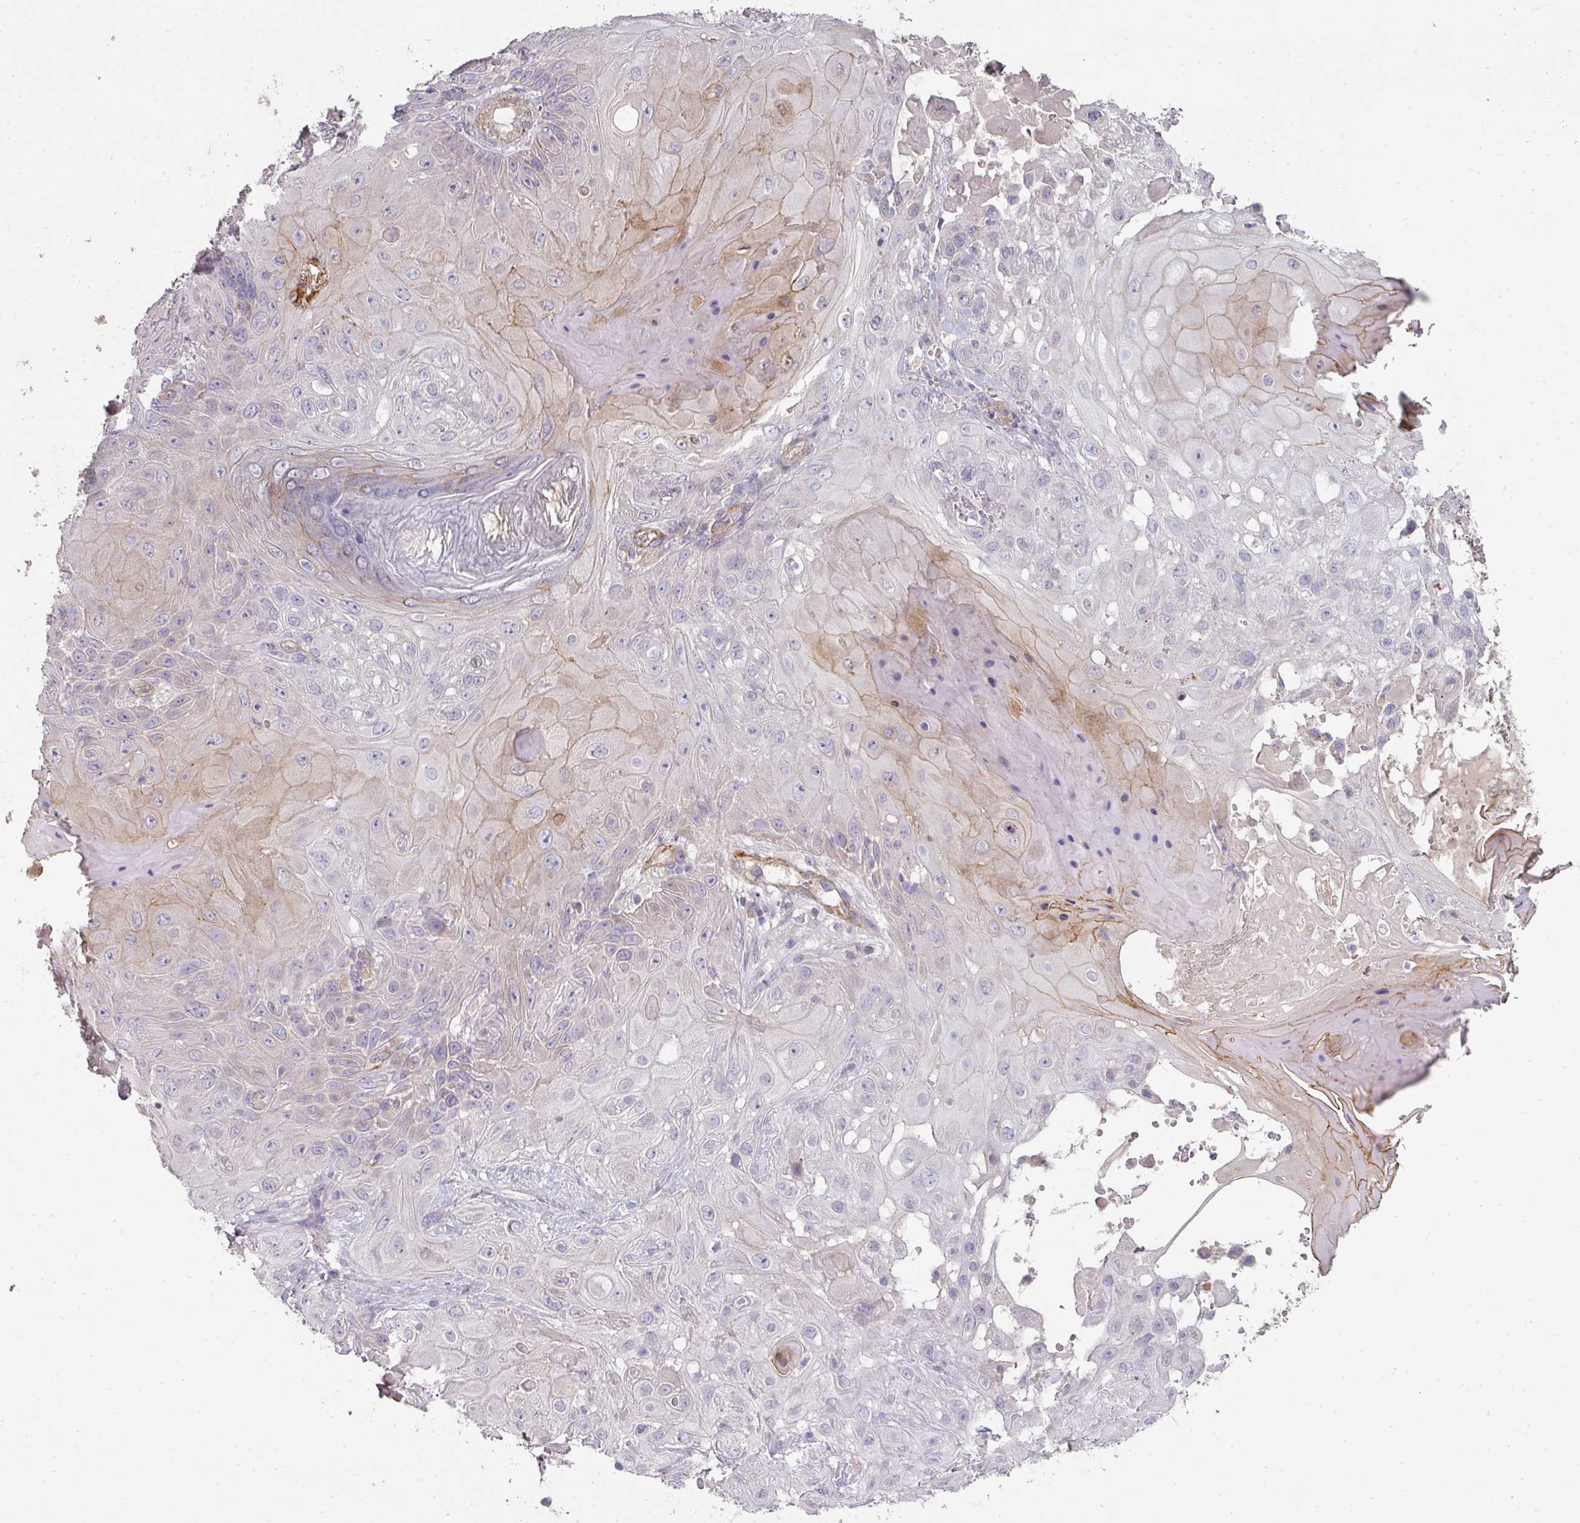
{"staining": {"intensity": "weak", "quantity": "<25%", "location": "cytoplasmic/membranous"}, "tissue": "skin cancer", "cell_type": "Tumor cells", "image_type": "cancer", "snomed": [{"axis": "morphology", "description": "Normal tissue, NOS"}, {"axis": "morphology", "description": "Squamous cell carcinoma, NOS"}, {"axis": "topography", "description": "Skin"}, {"axis": "topography", "description": "Cartilage tissue"}], "caption": "Tumor cells are negative for brown protein staining in skin cancer (squamous cell carcinoma).", "gene": "PCDH1", "patient": {"sex": "female", "age": 79}}